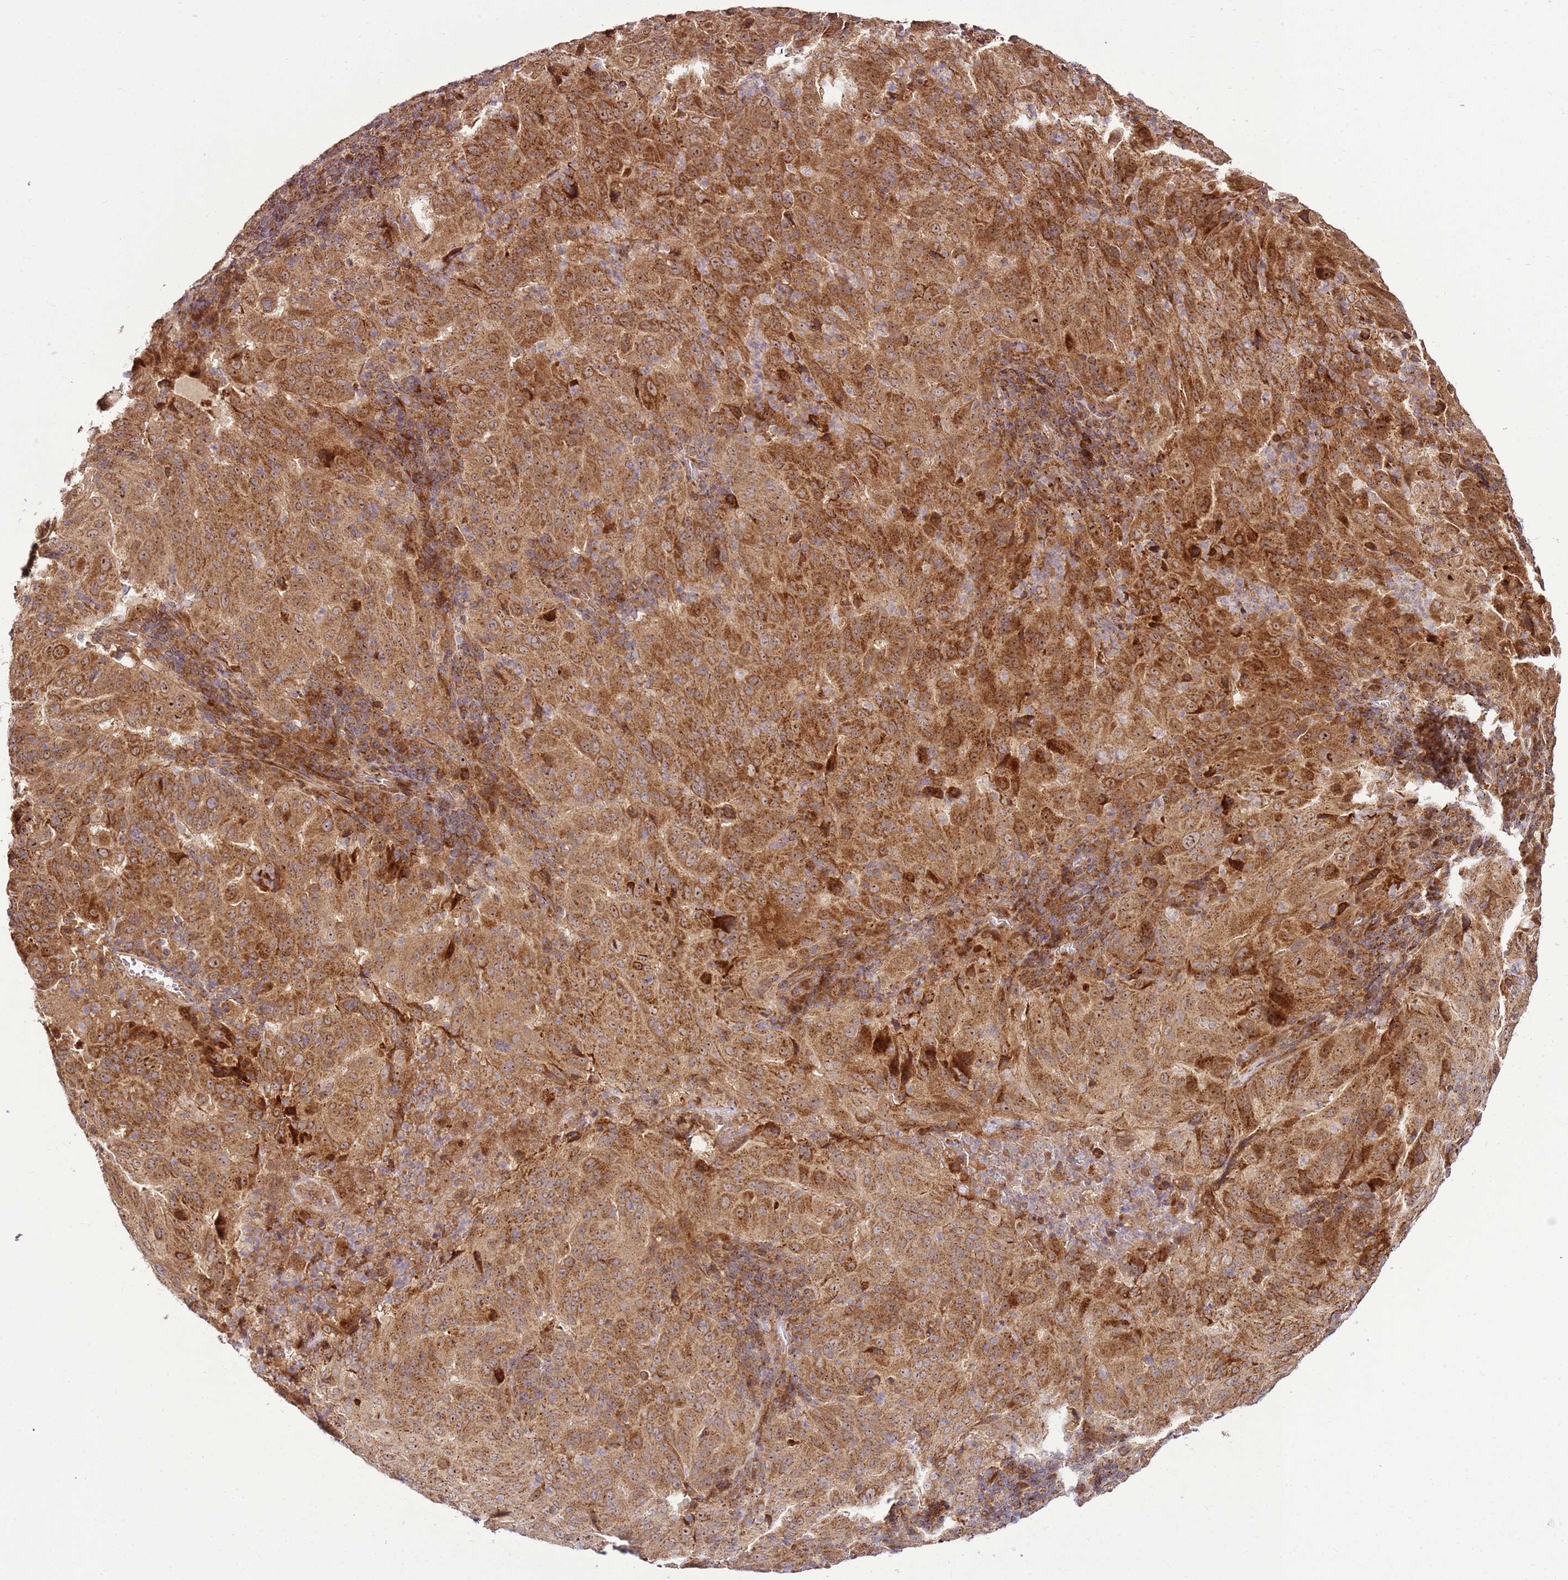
{"staining": {"intensity": "moderate", "quantity": ">75%", "location": "cytoplasmic/membranous,nuclear"}, "tissue": "pancreatic cancer", "cell_type": "Tumor cells", "image_type": "cancer", "snomed": [{"axis": "morphology", "description": "Adenocarcinoma, NOS"}, {"axis": "topography", "description": "Pancreas"}], "caption": "Adenocarcinoma (pancreatic) tissue demonstrates moderate cytoplasmic/membranous and nuclear staining in approximately >75% of tumor cells", "gene": "RASA3", "patient": {"sex": "male", "age": 63}}